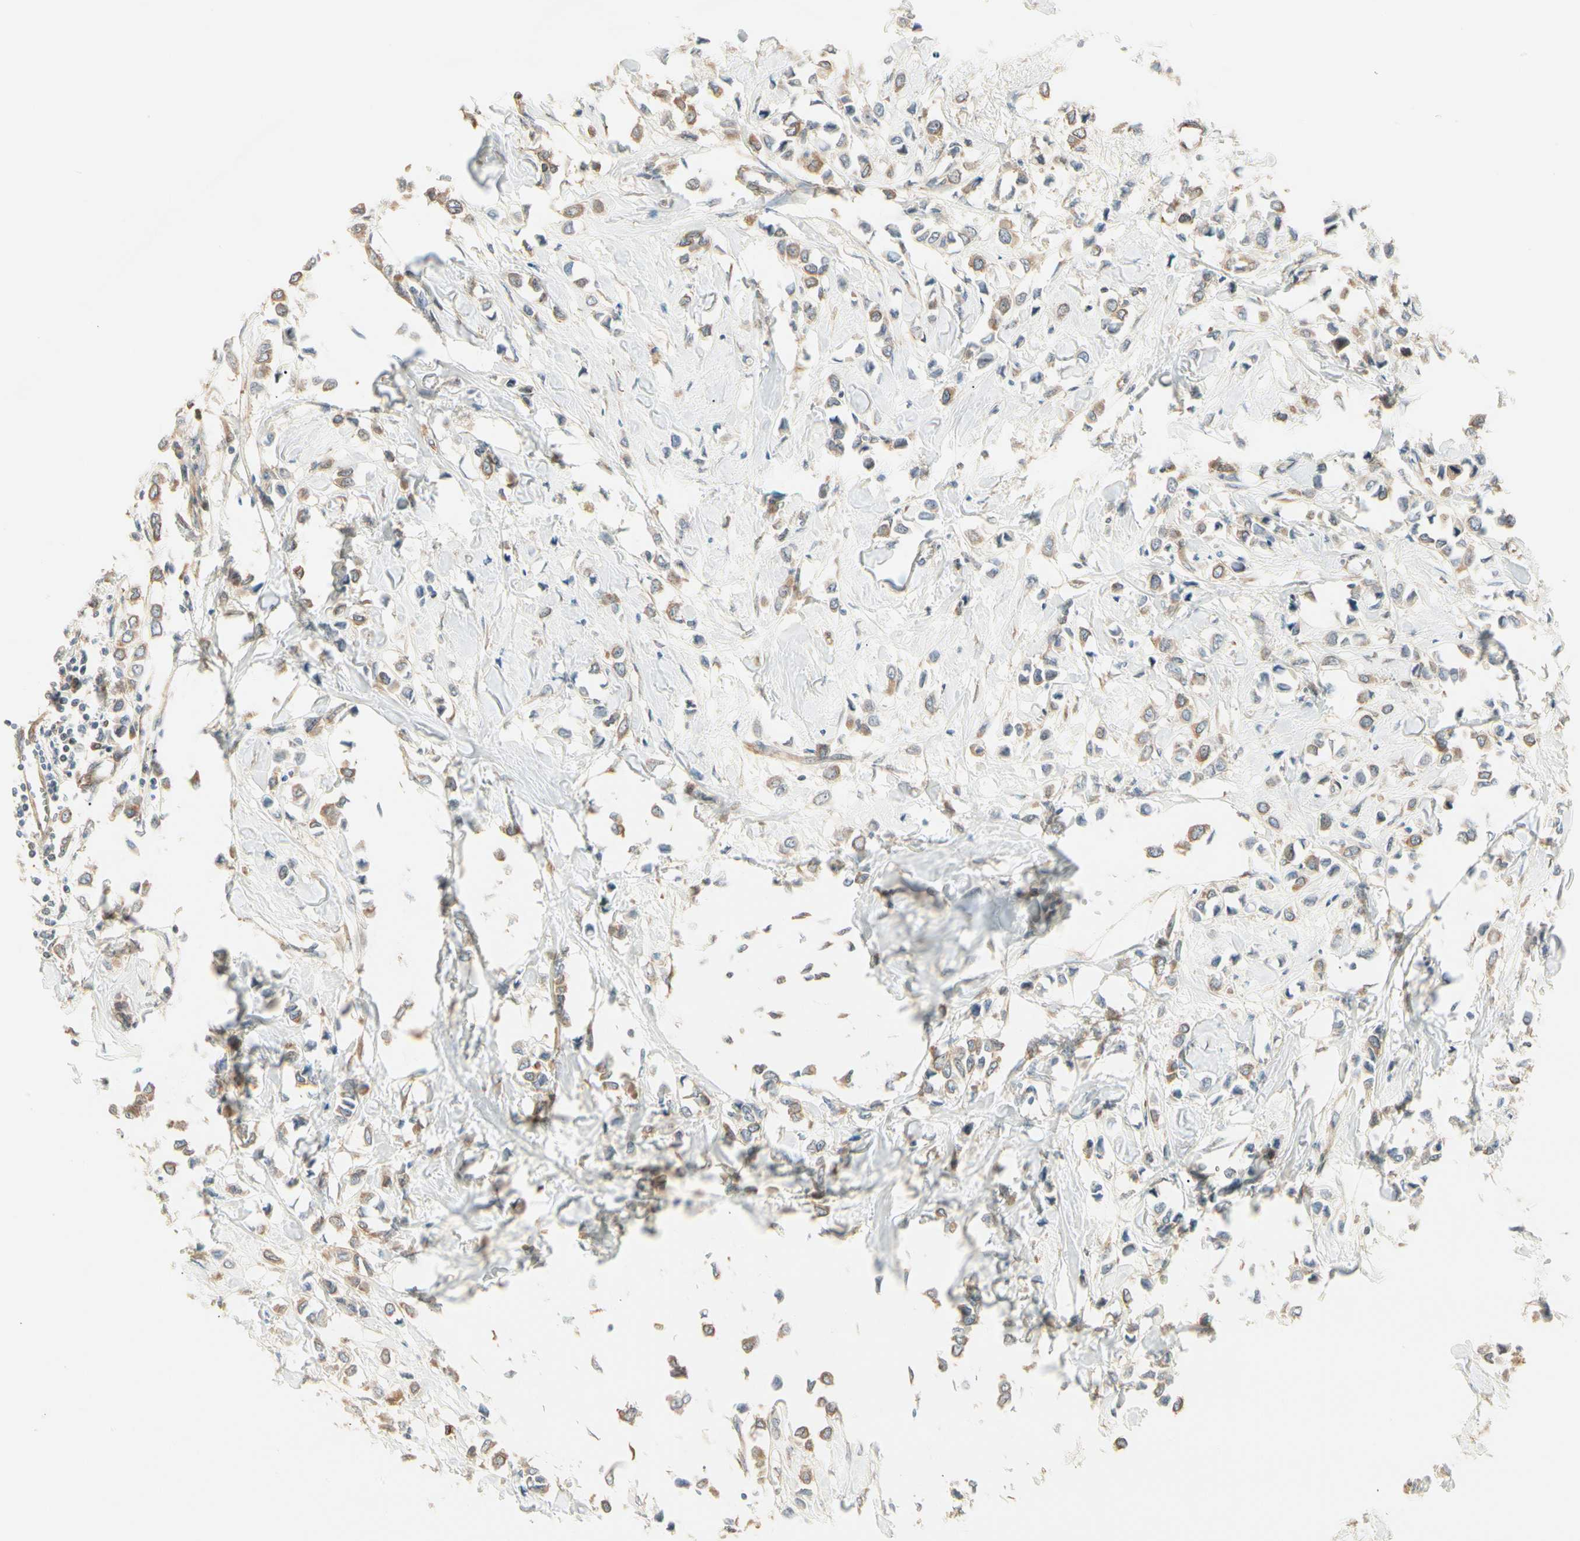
{"staining": {"intensity": "moderate", "quantity": ">75%", "location": "cytoplasmic/membranous"}, "tissue": "breast cancer", "cell_type": "Tumor cells", "image_type": "cancer", "snomed": [{"axis": "morphology", "description": "Lobular carcinoma"}, {"axis": "topography", "description": "Breast"}], "caption": "Immunohistochemical staining of human breast cancer (lobular carcinoma) reveals medium levels of moderate cytoplasmic/membranous positivity in about >75% of tumor cells.", "gene": "IRAG1", "patient": {"sex": "female", "age": 51}}